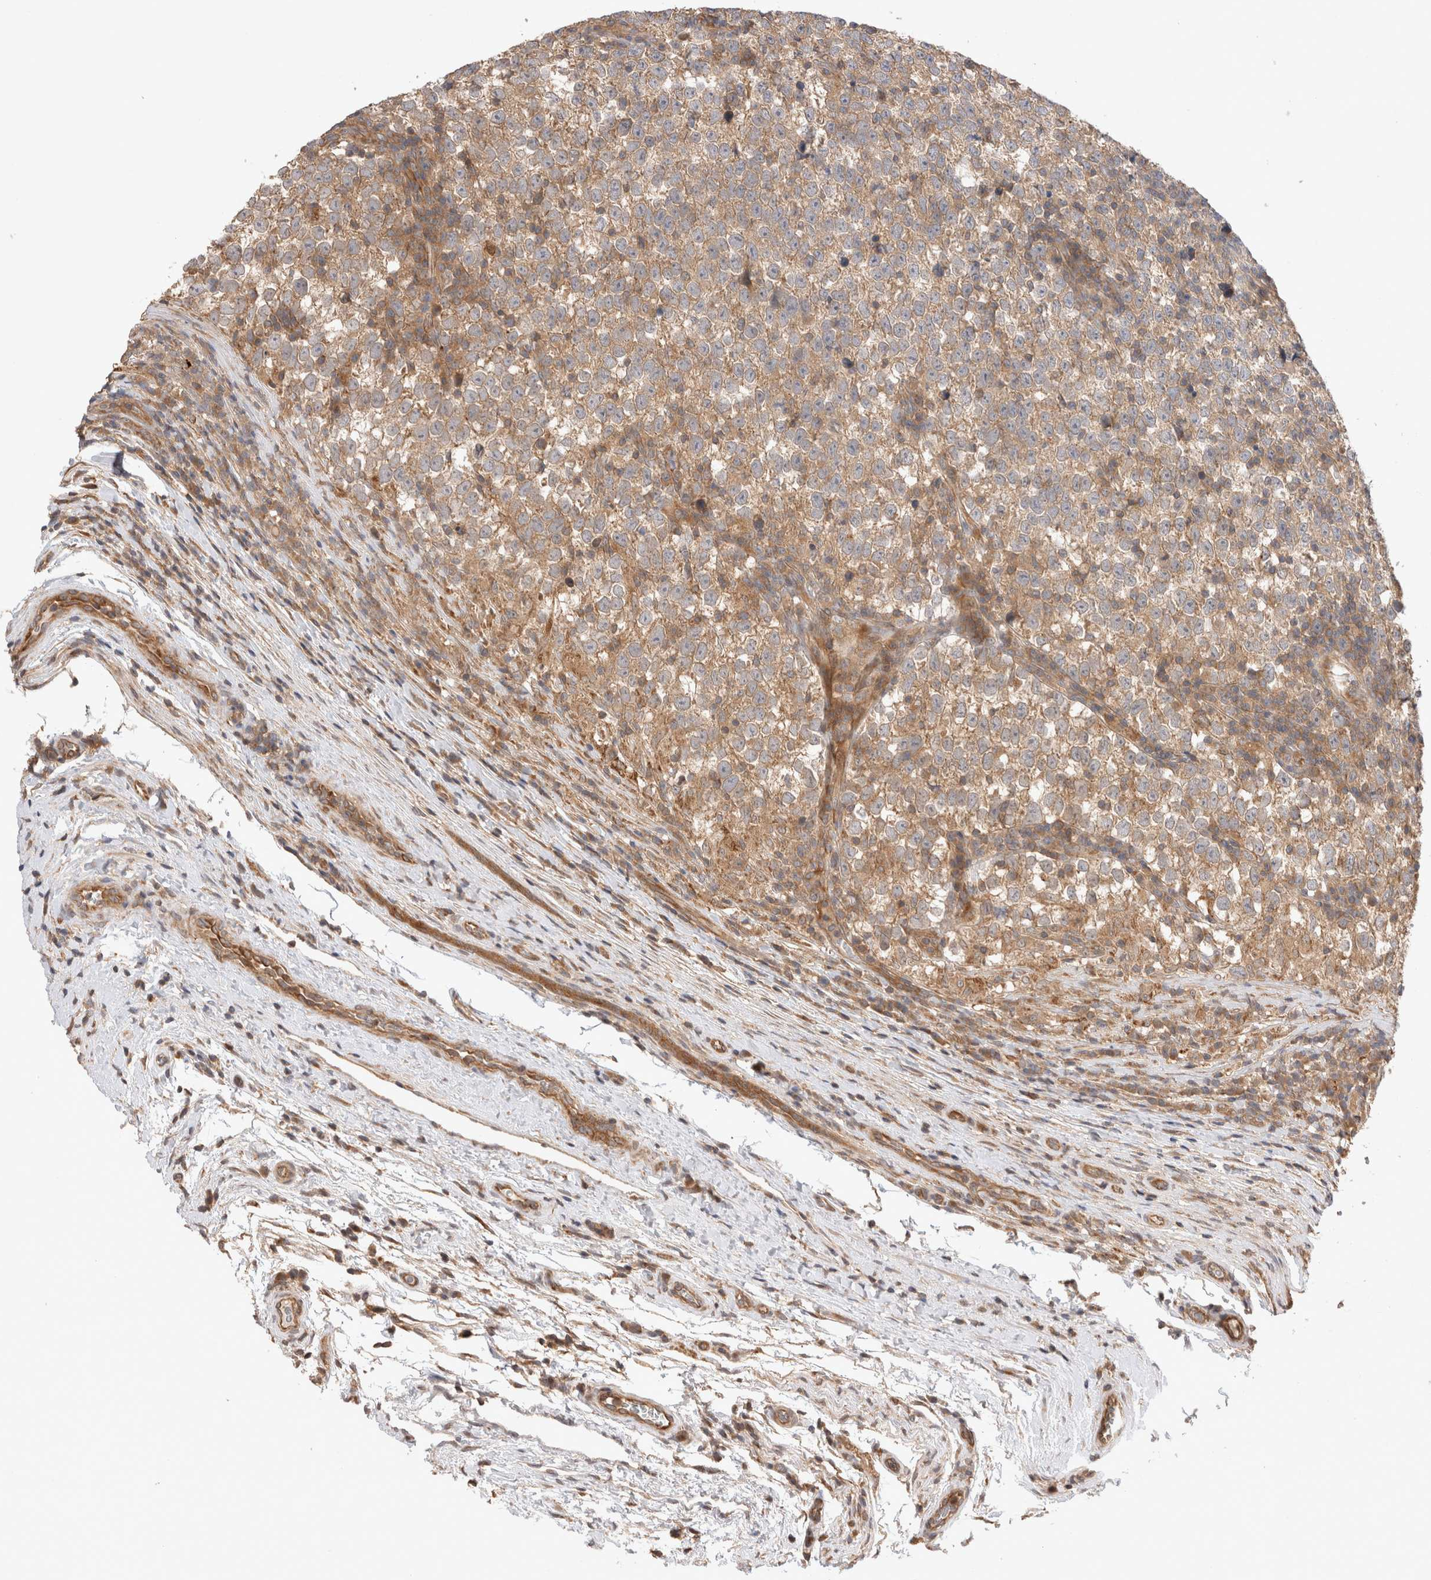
{"staining": {"intensity": "moderate", "quantity": ">75%", "location": "cytoplasmic/membranous"}, "tissue": "testis cancer", "cell_type": "Tumor cells", "image_type": "cancer", "snomed": [{"axis": "morphology", "description": "Normal tissue, NOS"}, {"axis": "morphology", "description": "Seminoma, NOS"}, {"axis": "topography", "description": "Testis"}], "caption": "IHC photomicrograph of neoplastic tissue: testis seminoma stained using immunohistochemistry (IHC) reveals medium levels of moderate protein expression localized specifically in the cytoplasmic/membranous of tumor cells, appearing as a cytoplasmic/membranous brown color.", "gene": "VPS28", "patient": {"sex": "male", "age": 43}}